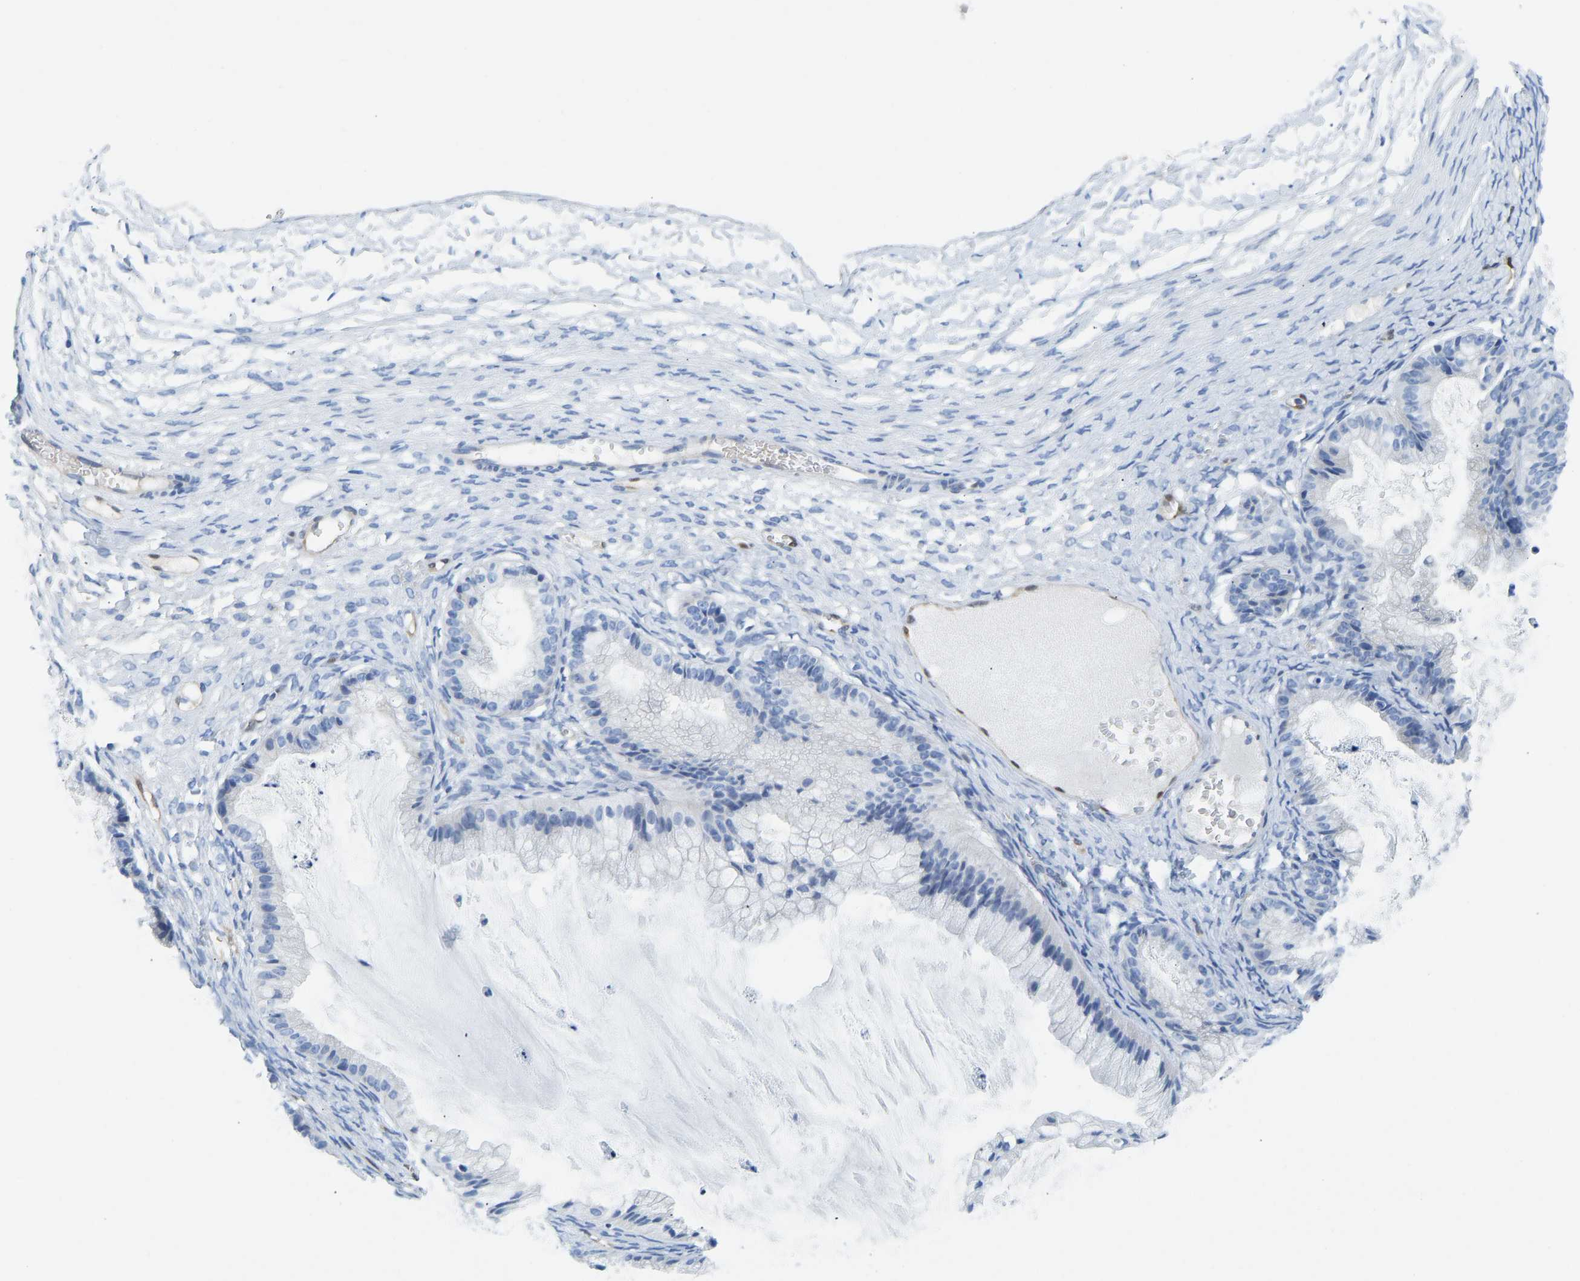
{"staining": {"intensity": "negative", "quantity": "none", "location": "none"}, "tissue": "ovarian cancer", "cell_type": "Tumor cells", "image_type": "cancer", "snomed": [{"axis": "morphology", "description": "Cystadenocarcinoma, mucinous, NOS"}, {"axis": "topography", "description": "Ovary"}], "caption": "IHC histopathology image of human ovarian cancer (mucinous cystadenocarcinoma) stained for a protein (brown), which displays no staining in tumor cells. (Stains: DAB immunohistochemistry with hematoxylin counter stain, Microscopy: brightfield microscopy at high magnification).", "gene": "NKAIN3", "patient": {"sex": "female", "age": 57}}